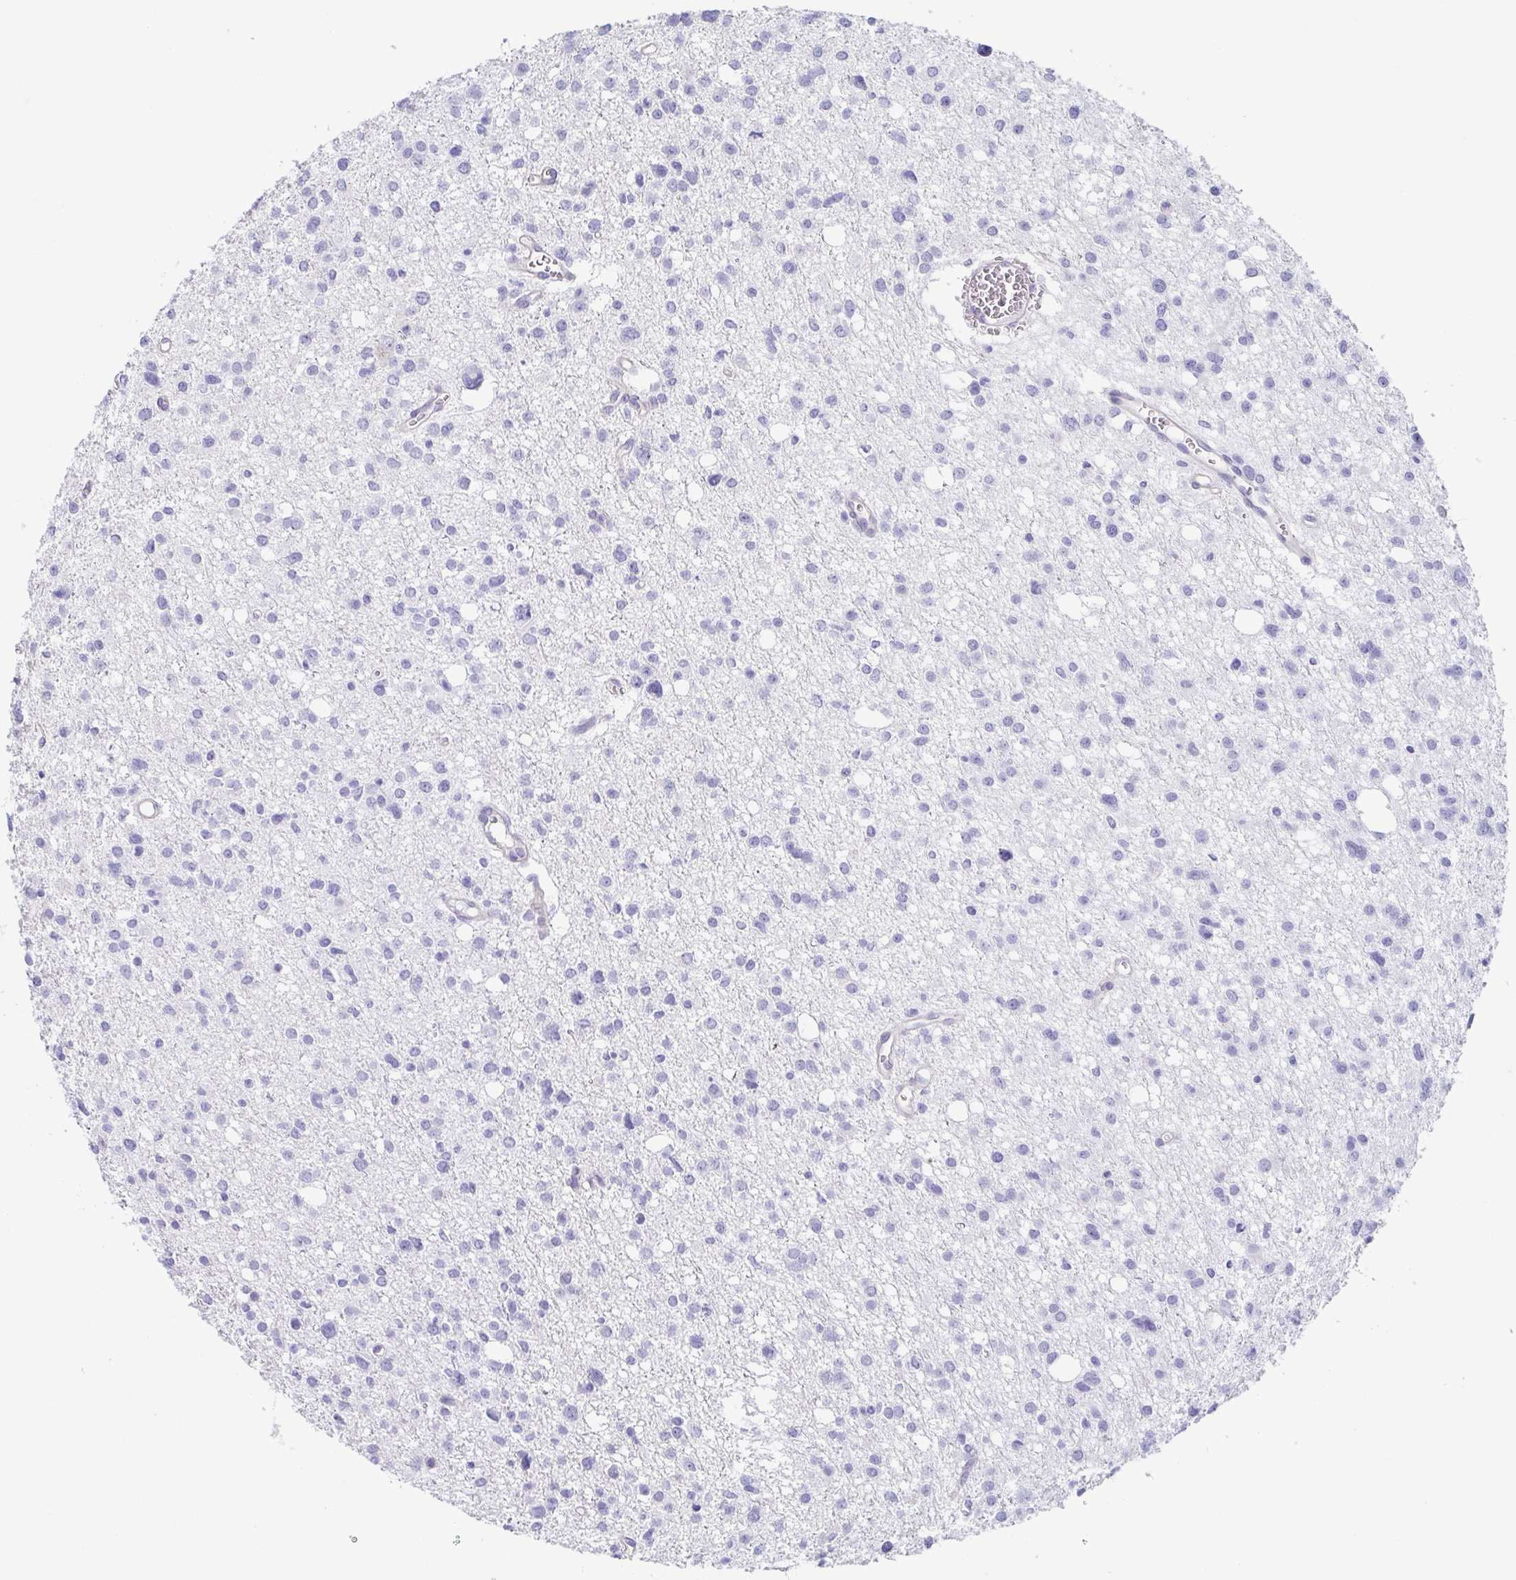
{"staining": {"intensity": "negative", "quantity": "none", "location": "none"}, "tissue": "glioma", "cell_type": "Tumor cells", "image_type": "cancer", "snomed": [{"axis": "morphology", "description": "Glioma, malignant, High grade"}, {"axis": "topography", "description": "Brain"}], "caption": "Glioma was stained to show a protein in brown. There is no significant positivity in tumor cells.", "gene": "PRR4", "patient": {"sex": "male", "age": 23}}